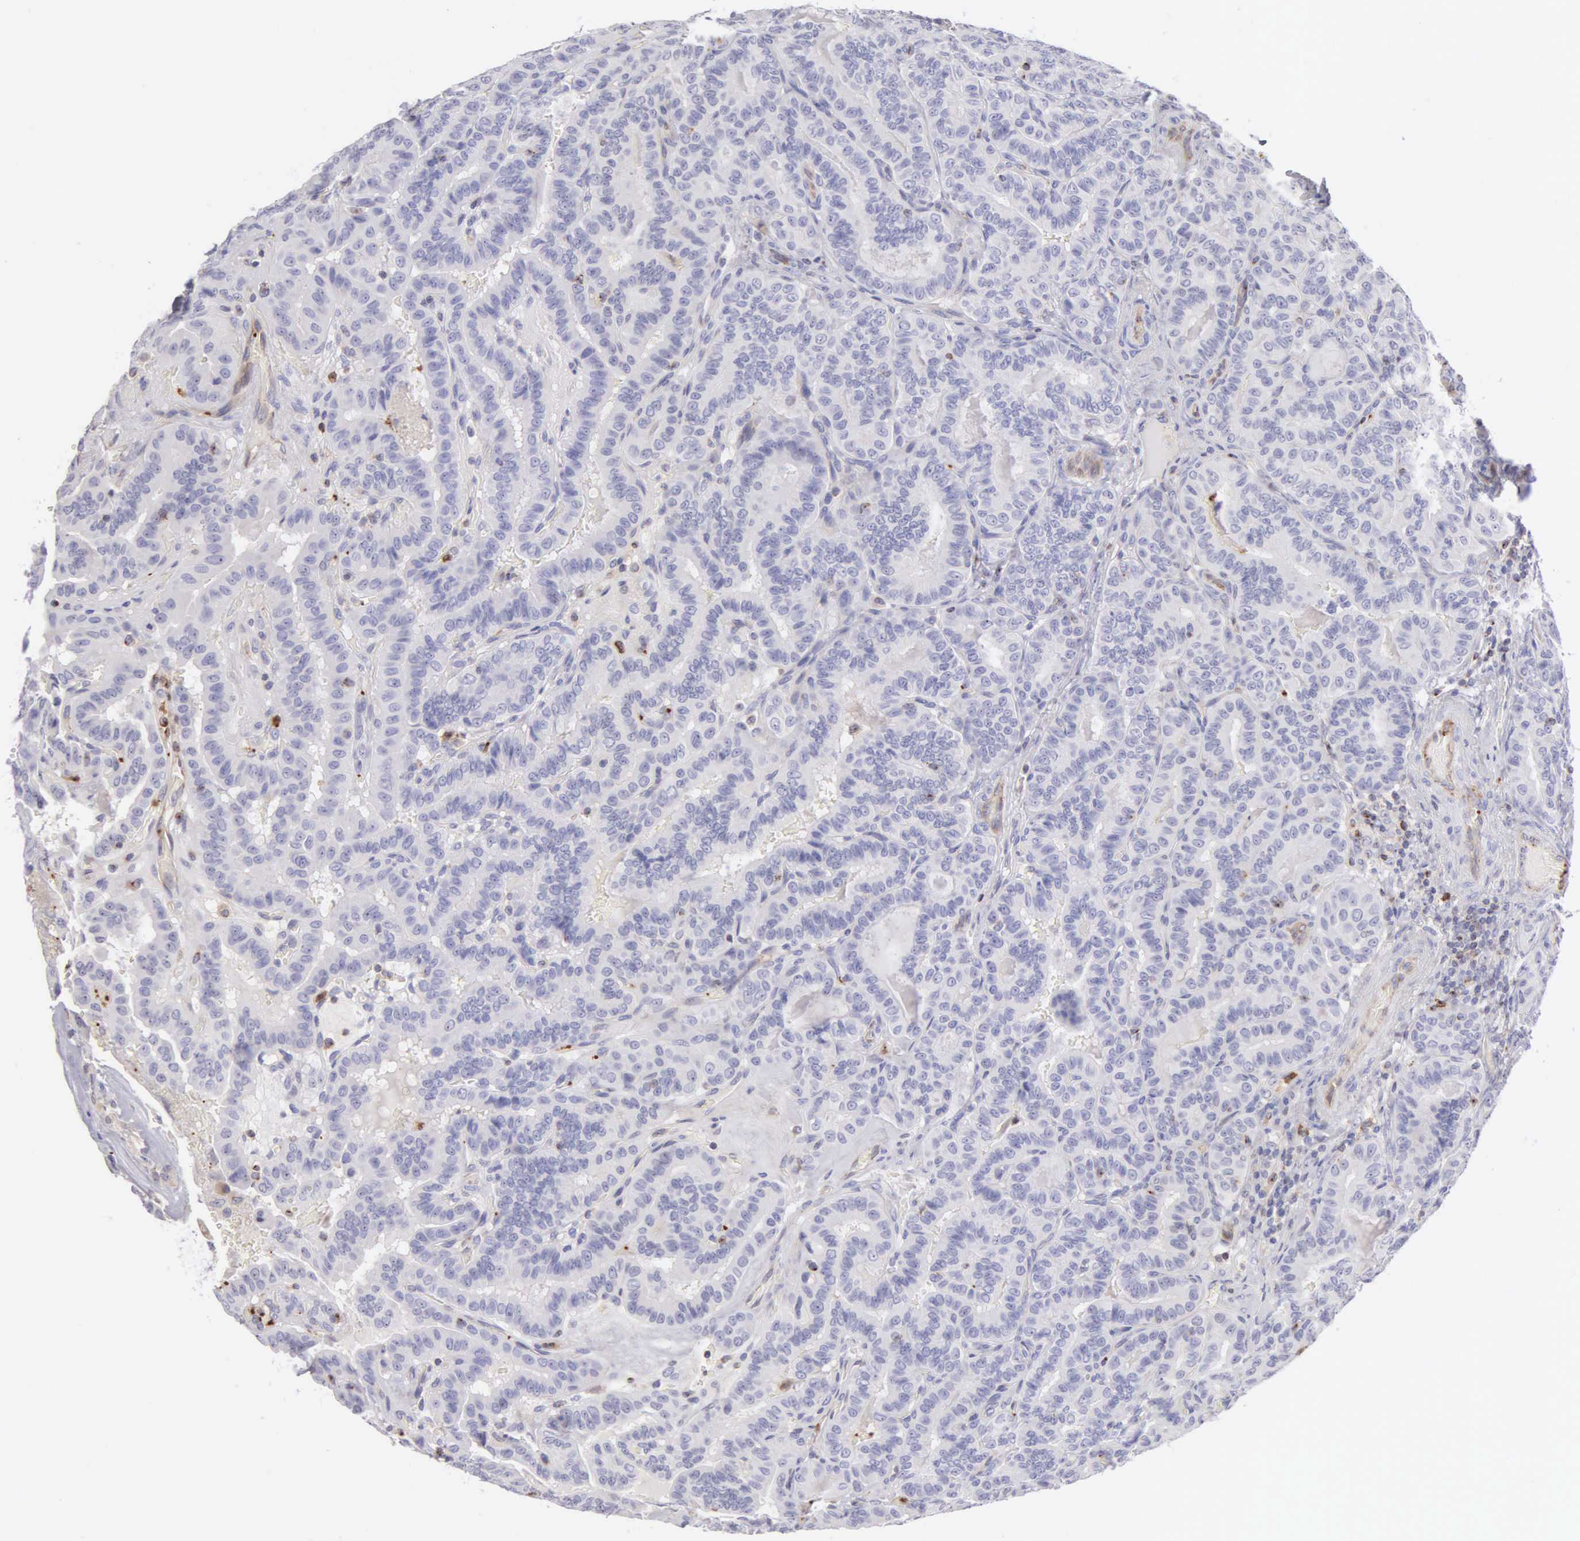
{"staining": {"intensity": "negative", "quantity": "none", "location": "none"}, "tissue": "thyroid cancer", "cell_type": "Tumor cells", "image_type": "cancer", "snomed": [{"axis": "morphology", "description": "Papillary adenocarcinoma, NOS"}, {"axis": "topography", "description": "Thyroid gland"}], "caption": "This is an immunohistochemistry (IHC) photomicrograph of thyroid cancer. There is no positivity in tumor cells.", "gene": "SRGN", "patient": {"sex": "male", "age": 87}}